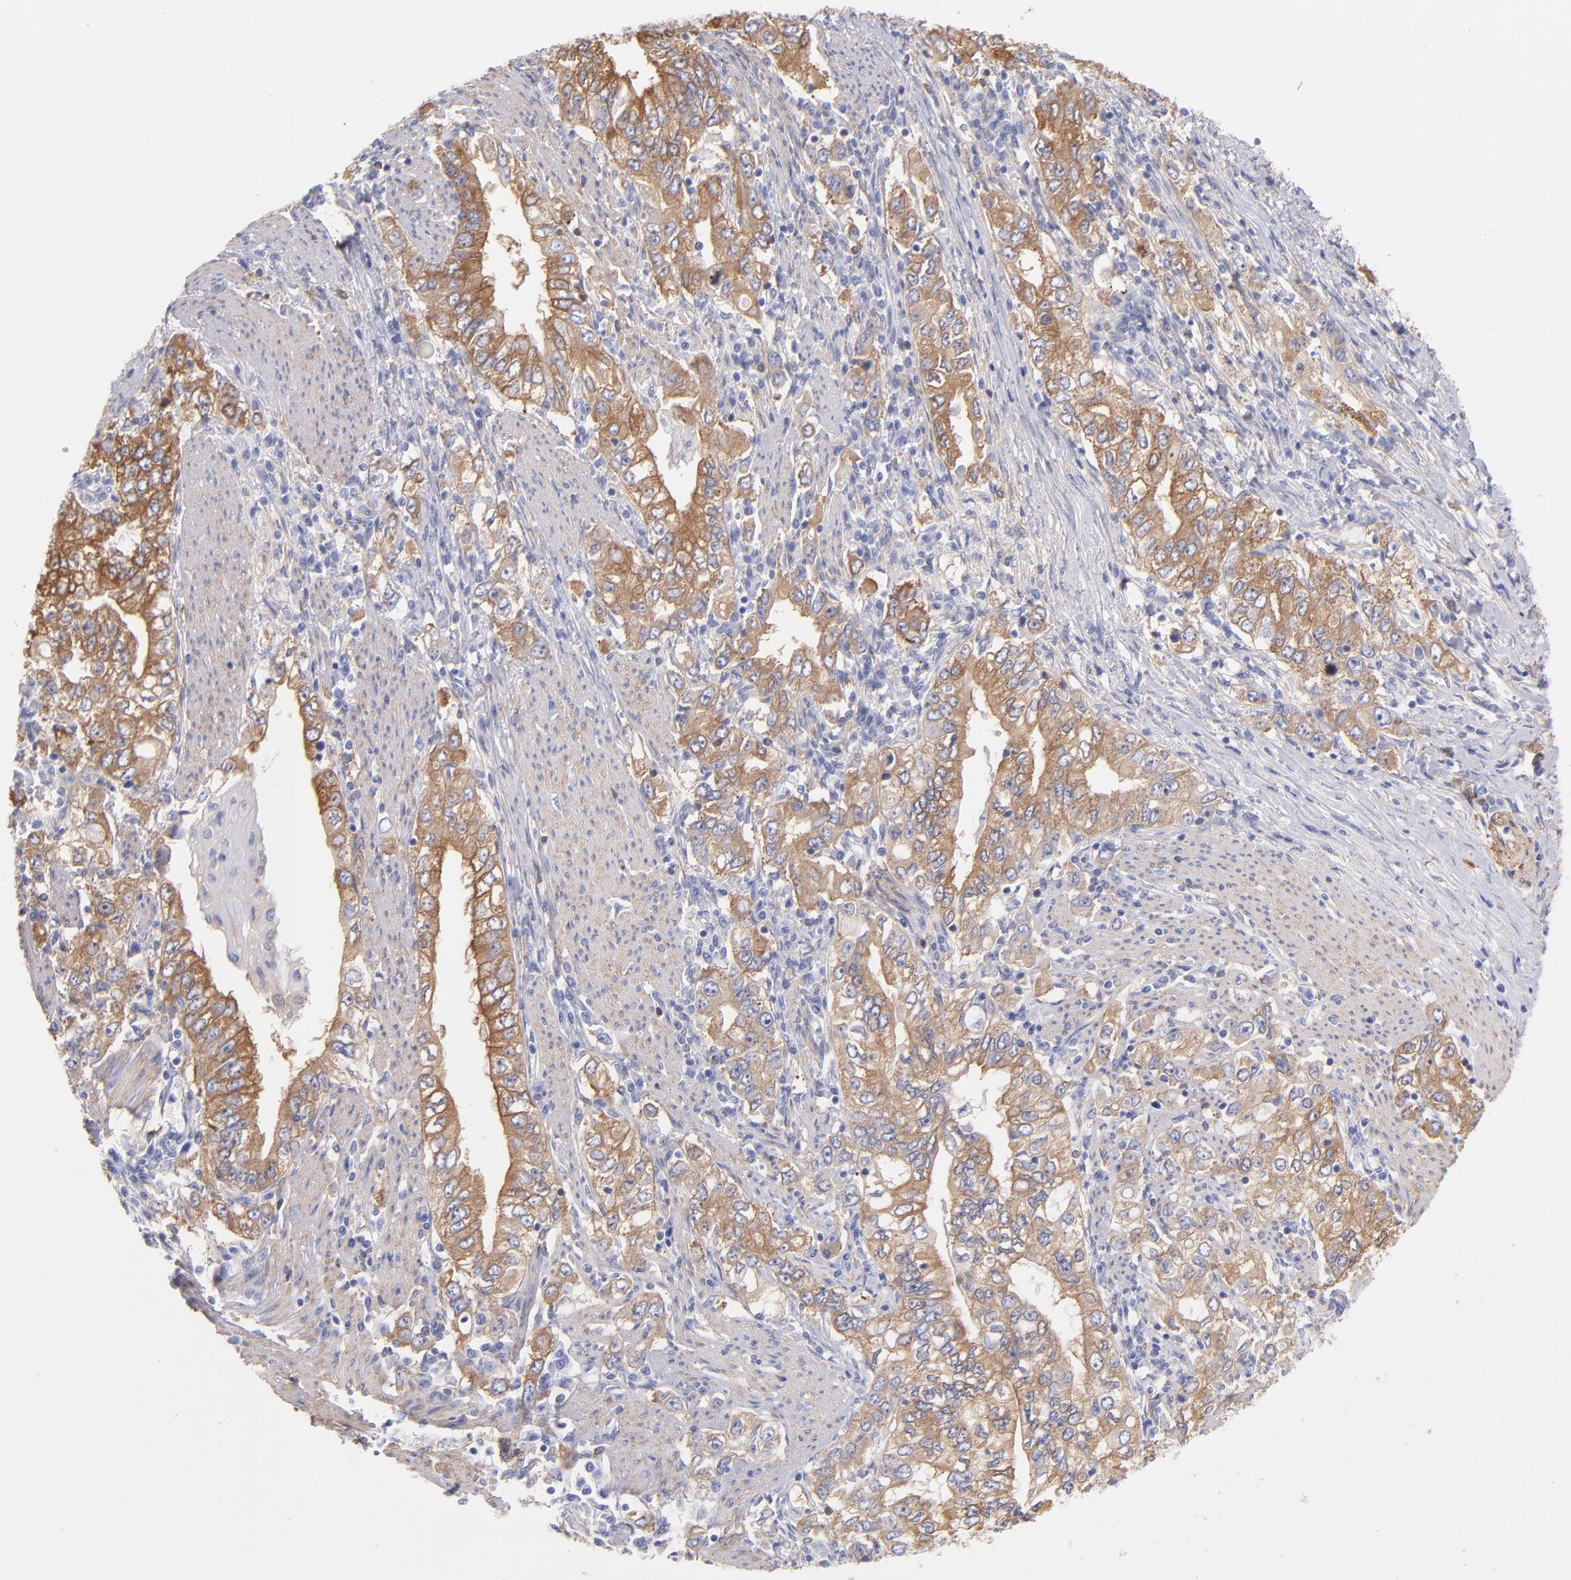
{"staining": {"intensity": "moderate", "quantity": ">75%", "location": "cytoplasmic/membranous"}, "tissue": "stomach cancer", "cell_type": "Tumor cells", "image_type": "cancer", "snomed": [{"axis": "morphology", "description": "Adenocarcinoma, NOS"}, {"axis": "topography", "description": "Stomach, lower"}], "caption": "Immunohistochemical staining of stomach cancer (adenocarcinoma) reveals moderate cytoplasmic/membranous protein expression in approximately >75% of tumor cells. The staining was performed using DAB to visualize the protein expression in brown, while the nuclei were stained in blue with hematoxylin (Magnification: 20x).", "gene": "PRKCA", "patient": {"sex": "female", "age": 72}}